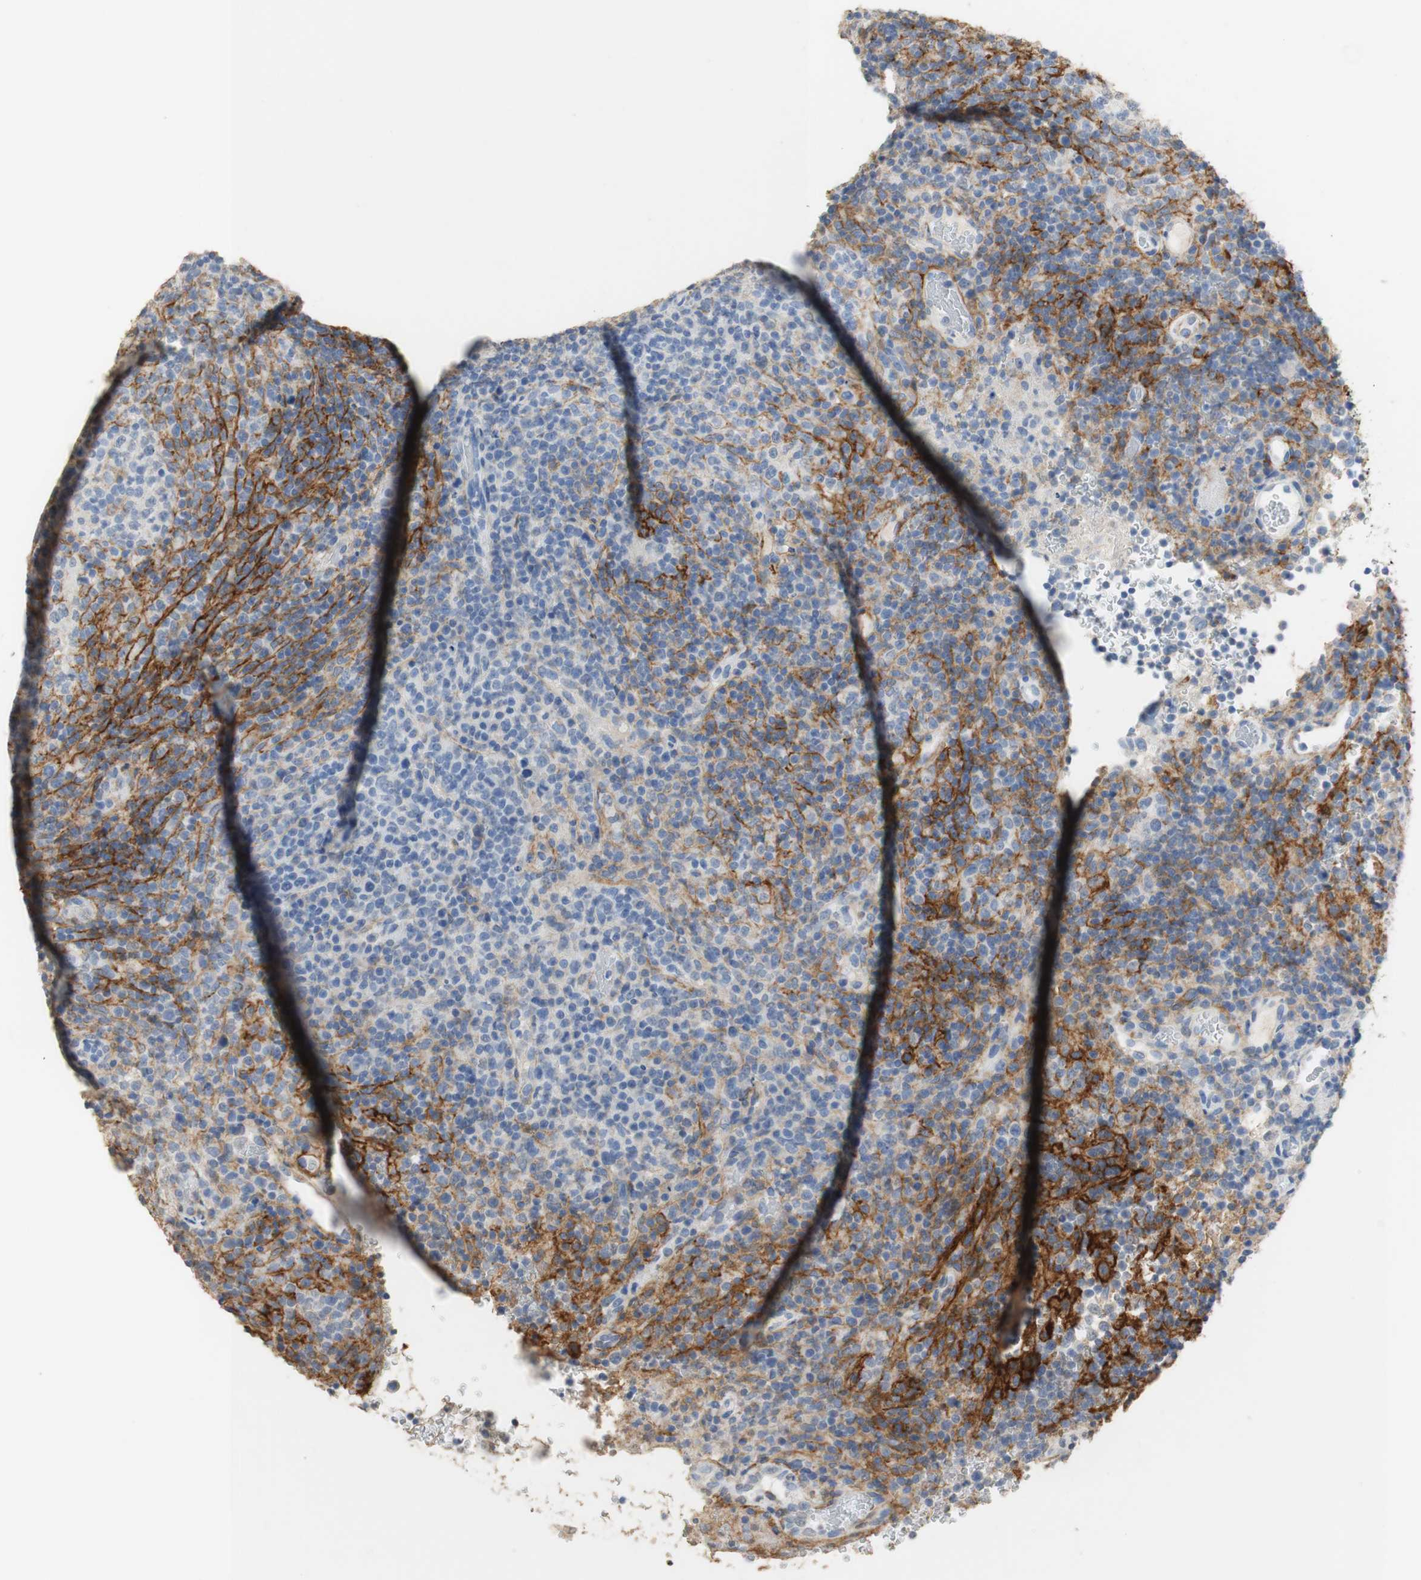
{"staining": {"intensity": "strong", "quantity": "<25%", "location": "cytoplasmic/membranous"}, "tissue": "lymphoma", "cell_type": "Tumor cells", "image_type": "cancer", "snomed": [{"axis": "morphology", "description": "Malignant lymphoma, non-Hodgkin's type, High grade"}, {"axis": "topography", "description": "Lymph node"}], "caption": "Lymphoma stained for a protein demonstrates strong cytoplasmic/membranous positivity in tumor cells.", "gene": "L1CAM", "patient": {"sex": "female", "age": 76}}